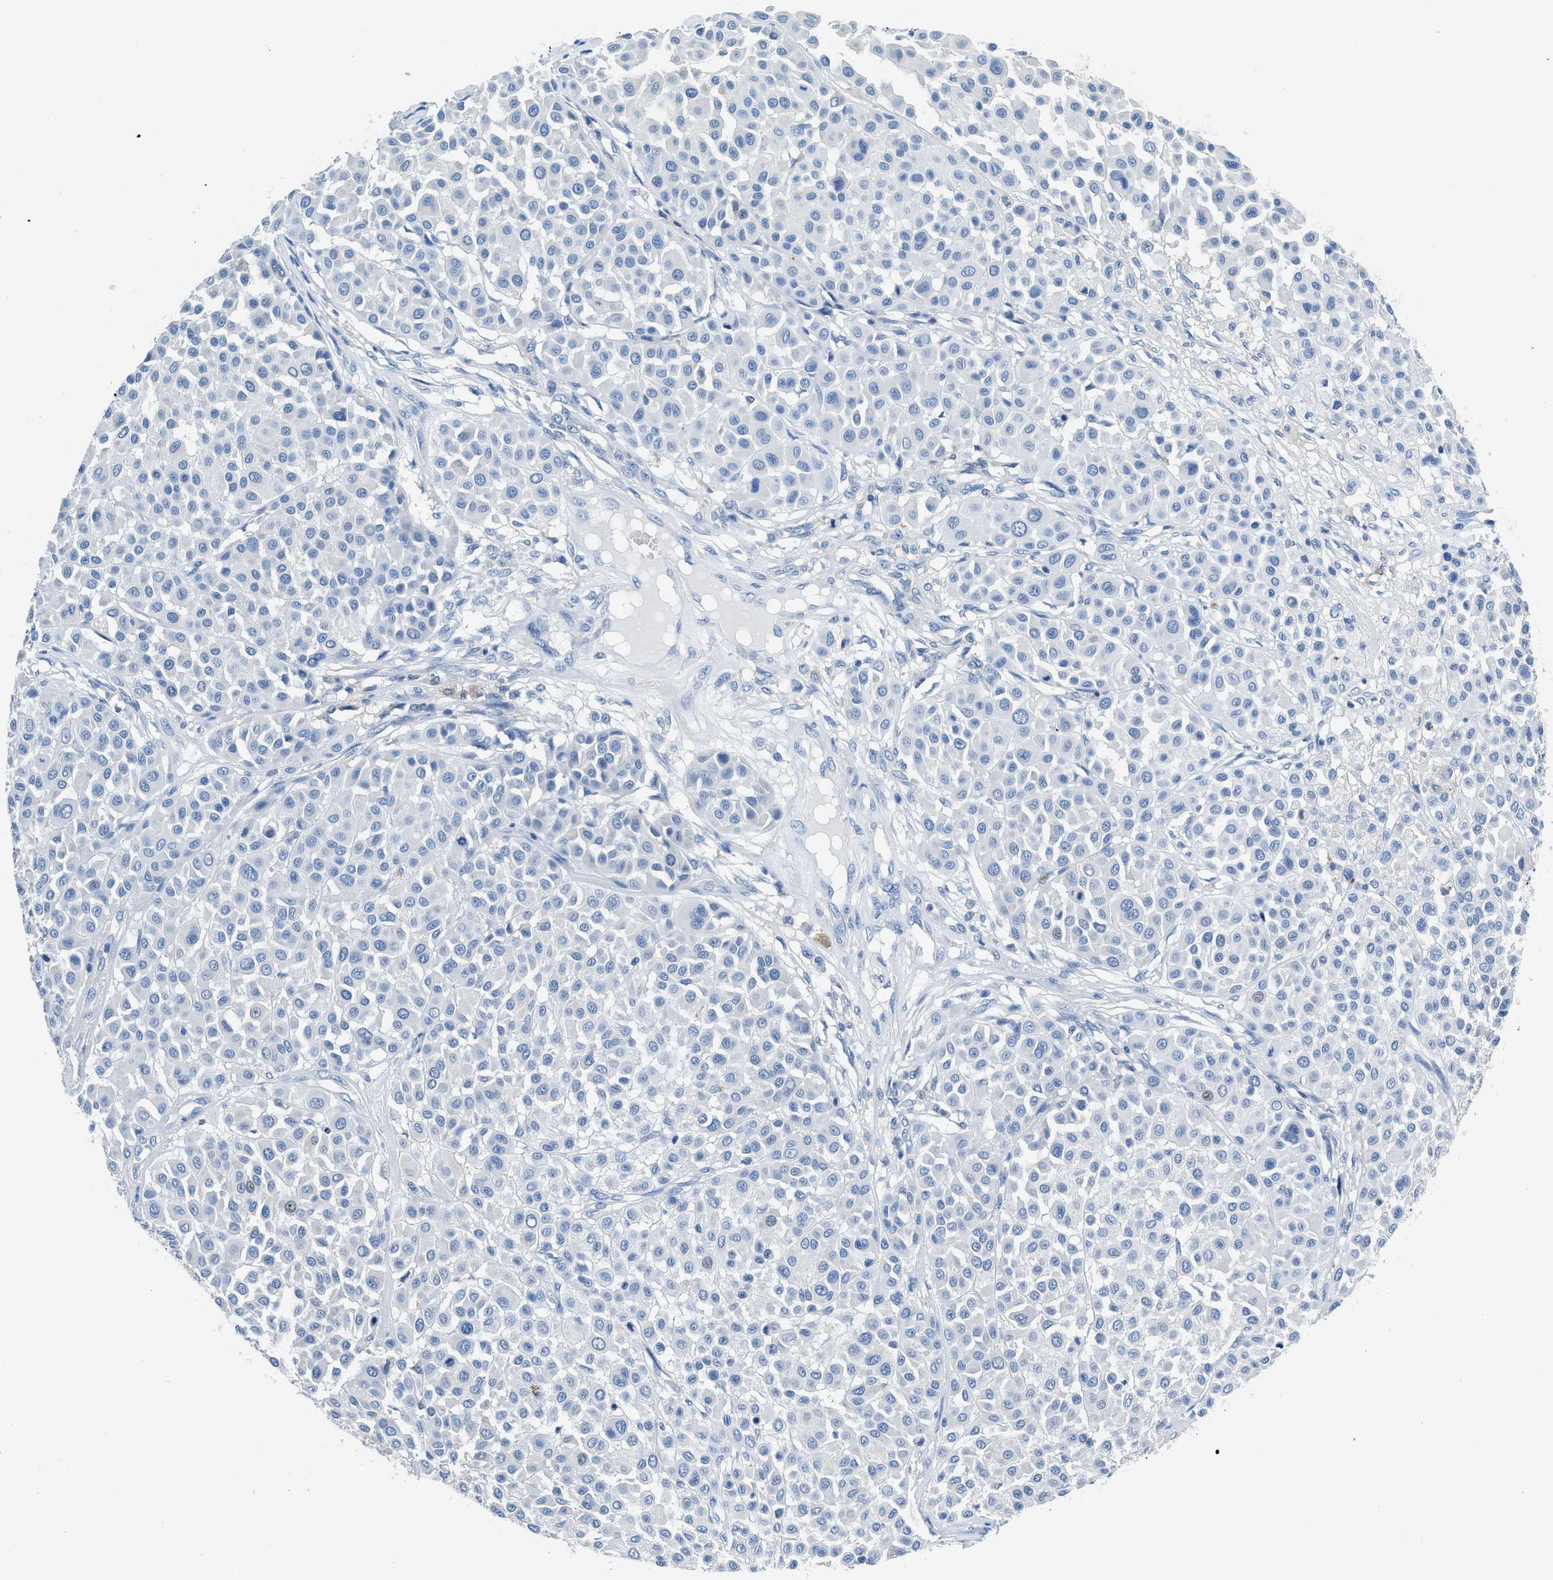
{"staining": {"intensity": "negative", "quantity": "none", "location": "none"}, "tissue": "melanoma", "cell_type": "Tumor cells", "image_type": "cancer", "snomed": [{"axis": "morphology", "description": "Malignant melanoma, Metastatic site"}, {"axis": "topography", "description": "Soft tissue"}], "caption": "The histopathology image reveals no significant expression in tumor cells of melanoma. (DAB immunohistochemistry visualized using brightfield microscopy, high magnification).", "gene": "NEB", "patient": {"sex": "male", "age": 41}}